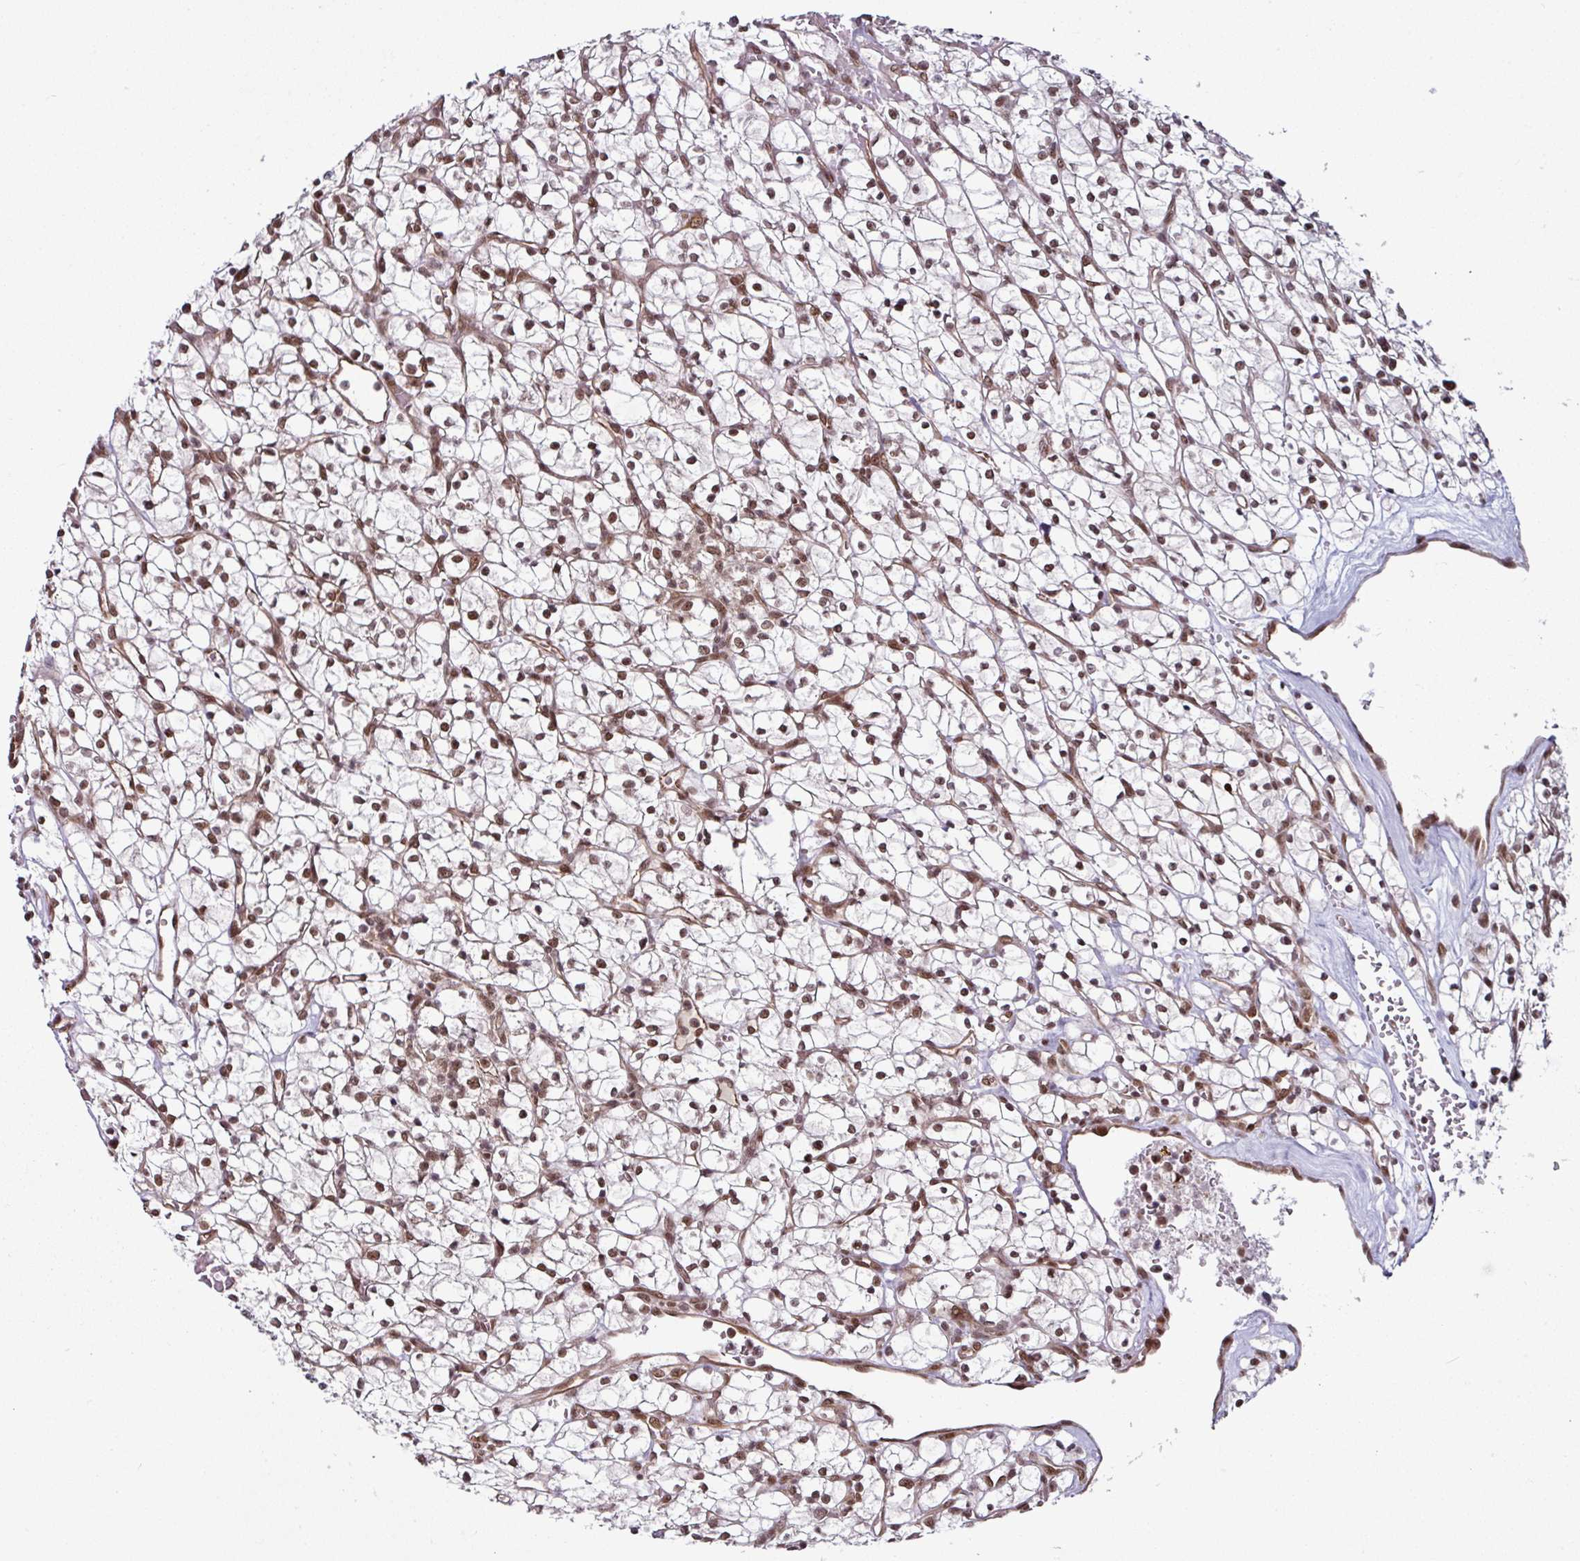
{"staining": {"intensity": "moderate", "quantity": ">75%", "location": "nuclear"}, "tissue": "renal cancer", "cell_type": "Tumor cells", "image_type": "cancer", "snomed": [{"axis": "morphology", "description": "Adenocarcinoma, NOS"}, {"axis": "topography", "description": "Kidney"}], "caption": "DAB immunohistochemical staining of human renal cancer (adenocarcinoma) reveals moderate nuclear protein positivity in about >75% of tumor cells.", "gene": "MORF4L2", "patient": {"sex": "female", "age": 64}}